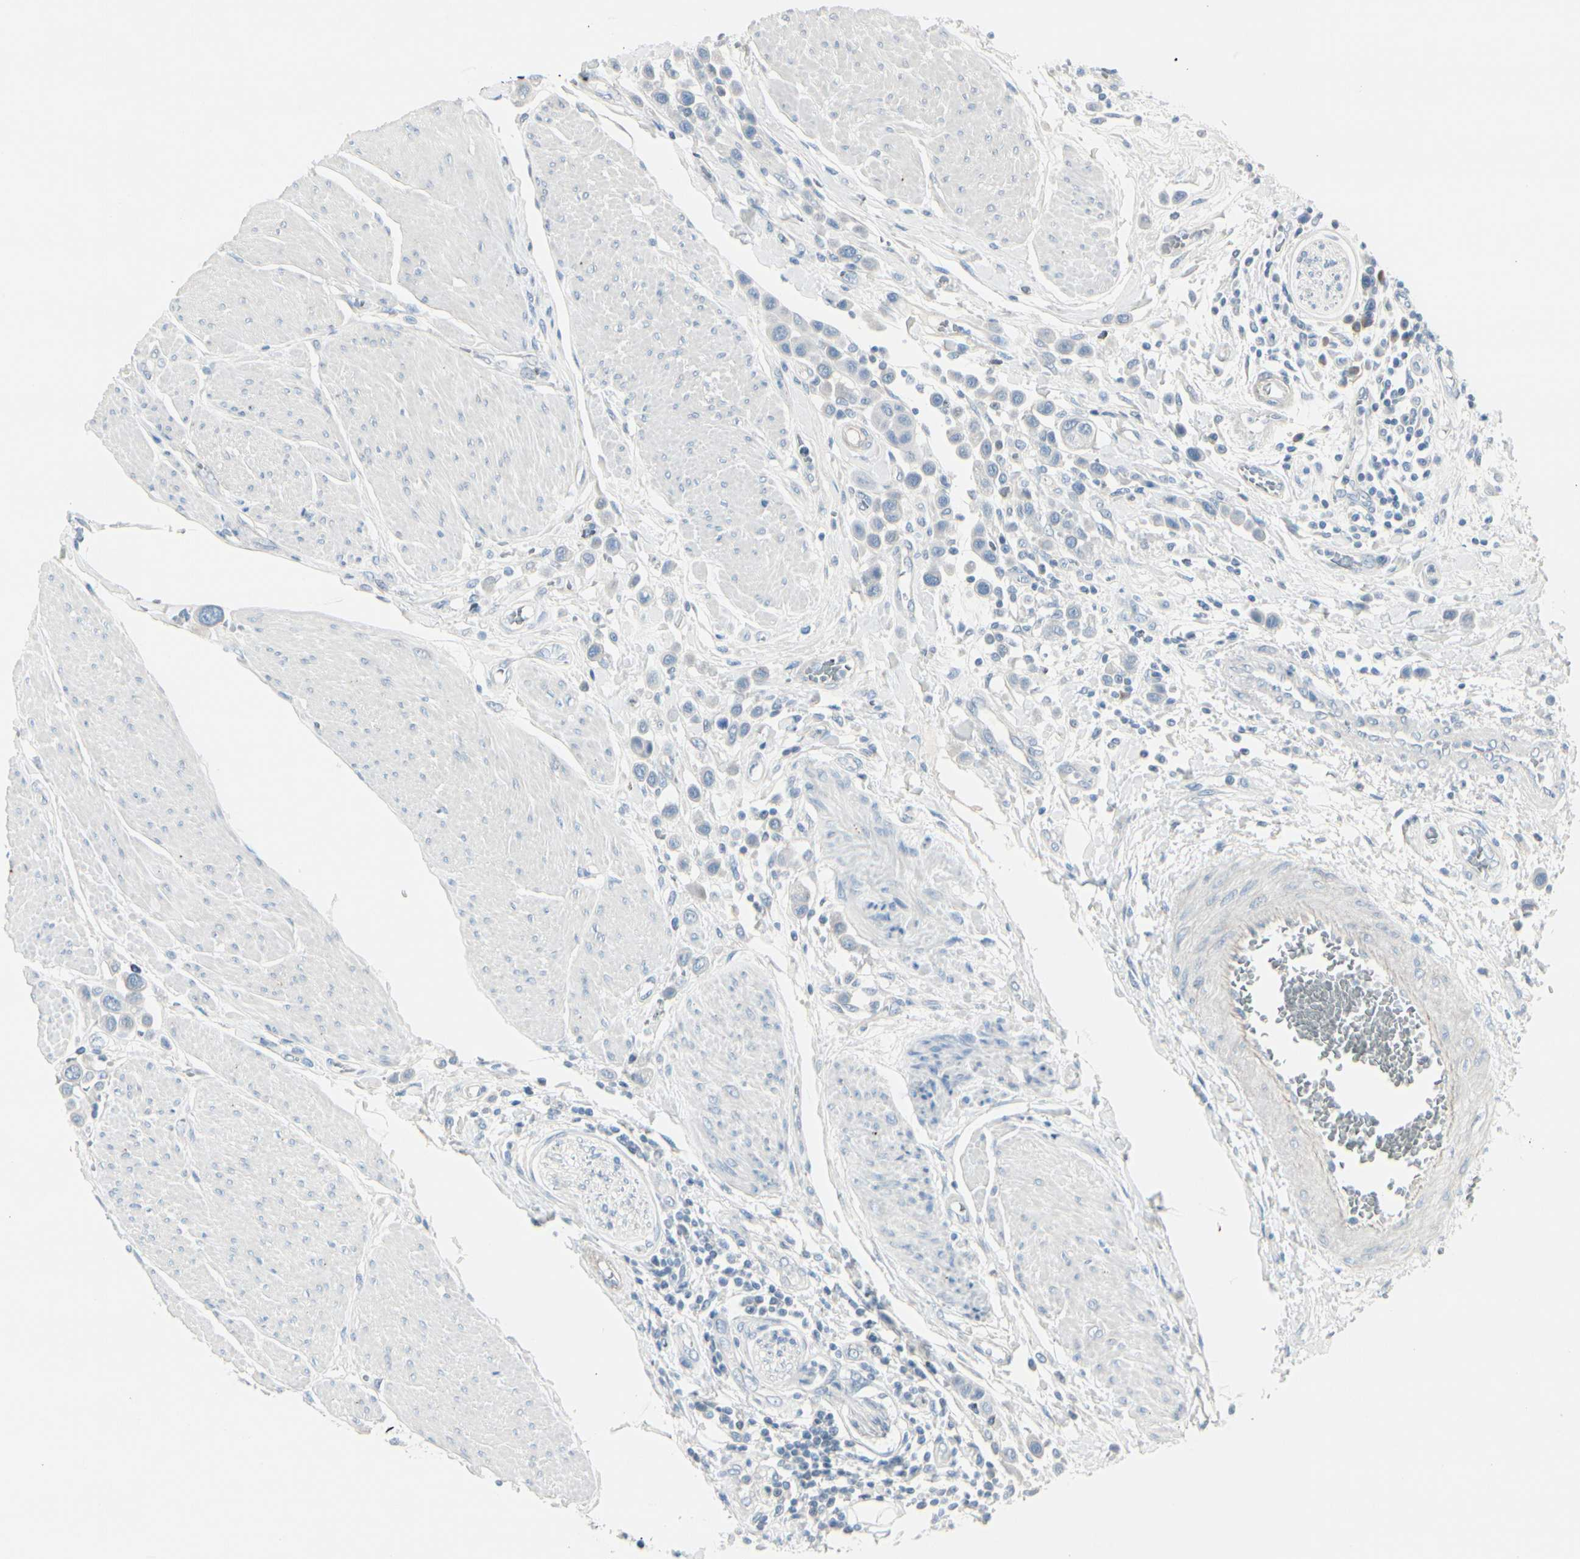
{"staining": {"intensity": "negative", "quantity": "none", "location": "none"}, "tissue": "urothelial cancer", "cell_type": "Tumor cells", "image_type": "cancer", "snomed": [{"axis": "morphology", "description": "Urothelial carcinoma, High grade"}, {"axis": "topography", "description": "Urinary bladder"}], "caption": "Tumor cells are negative for brown protein staining in urothelial cancer. (Stains: DAB (3,3'-diaminobenzidine) immunohistochemistry (IHC) with hematoxylin counter stain, Microscopy: brightfield microscopy at high magnification).", "gene": "CDHR5", "patient": {"sex": "male", "age": 50}}